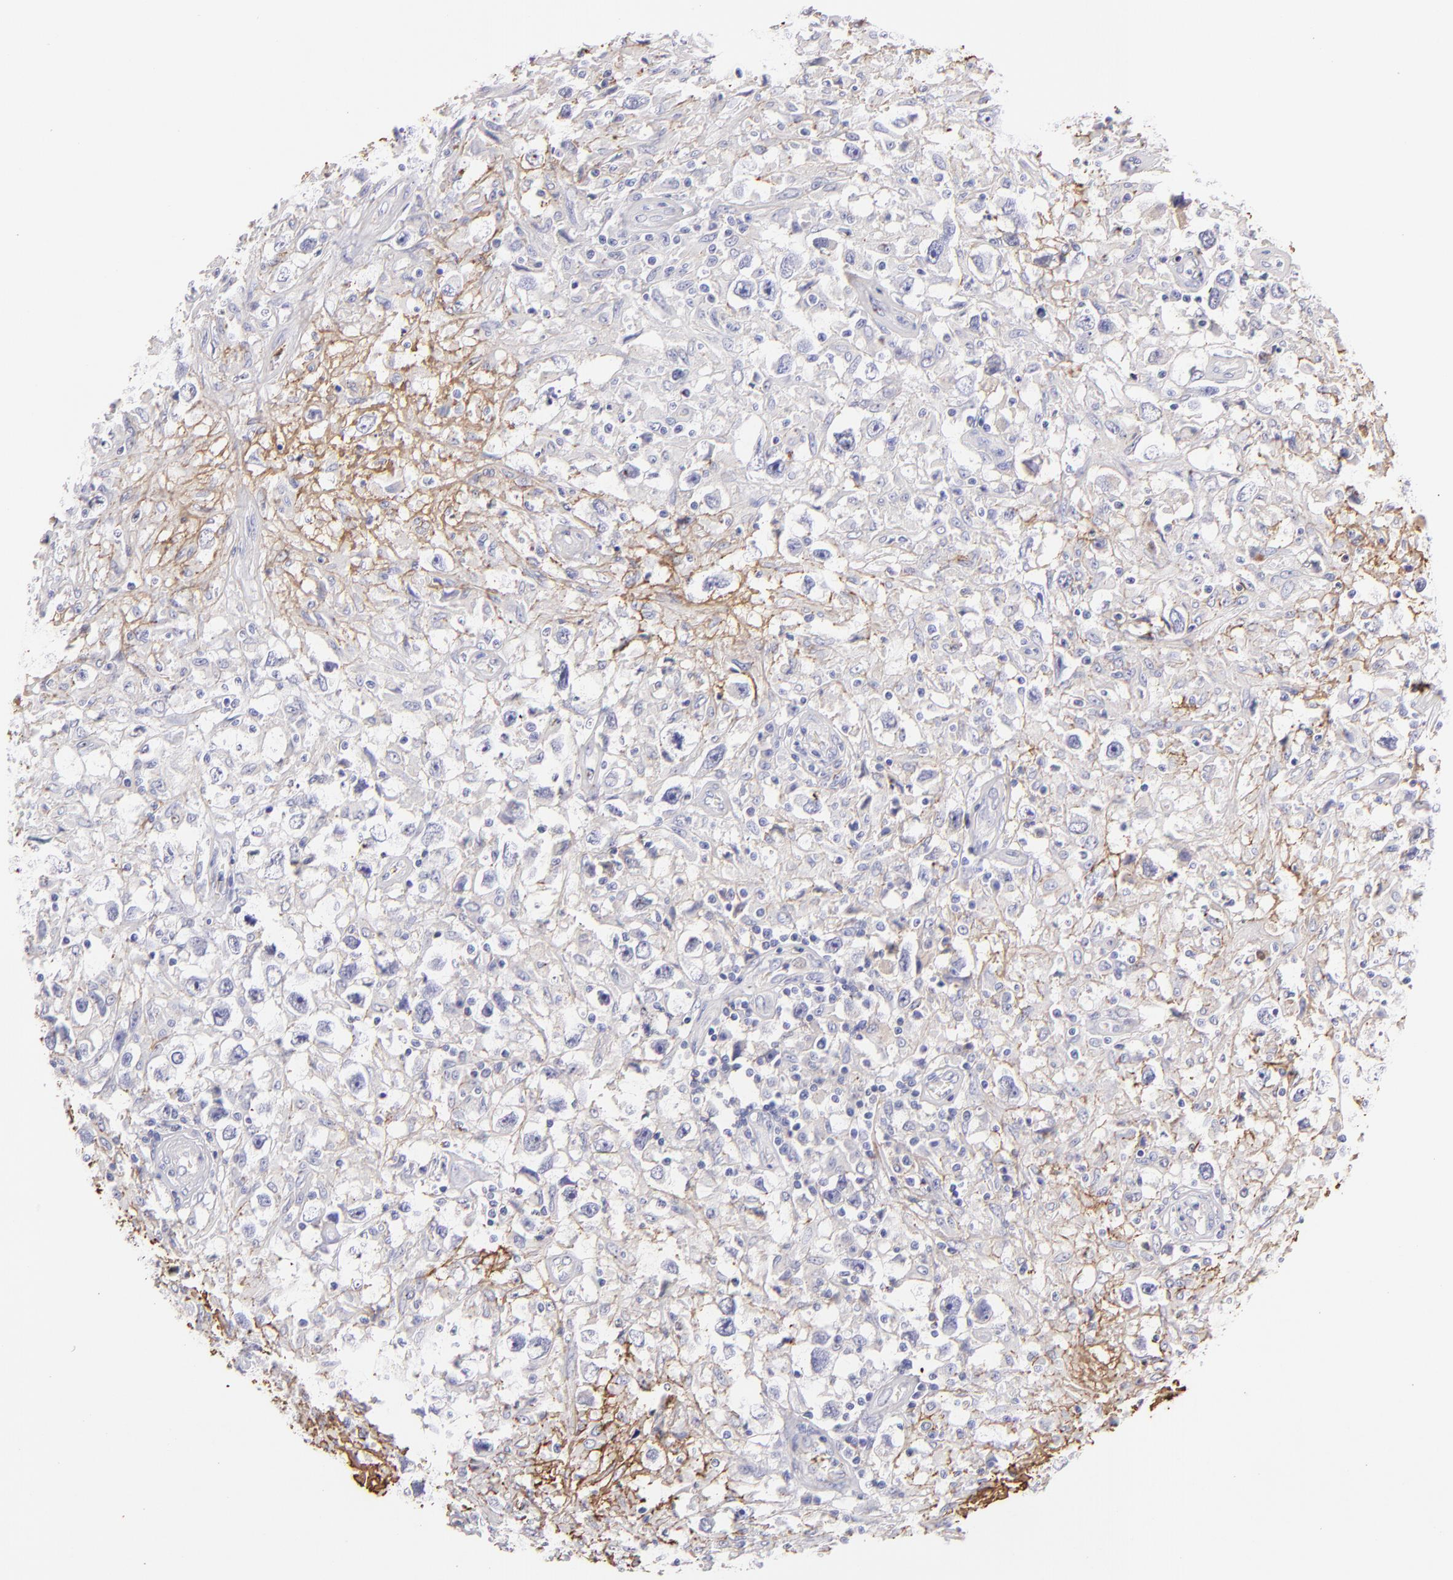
{"staining": {"intensity": "negative", "quantity": "none", "location": "none"}, "tissue": "testis cancer", "cell_type": "Tumor cells", "image_type": "cancer", "snomed": [{"axis": "morphology", "description": "Seminoma, NOS"}, {"axis": "topography", "description": "Testis"}], "caption": "The immunohistochemistry photomicrograph has no significant expression in tumor cells of testis cancer (seminoma) tissue.", "gene": "FGB", "patient": {"sex": "male", "age": 34}}